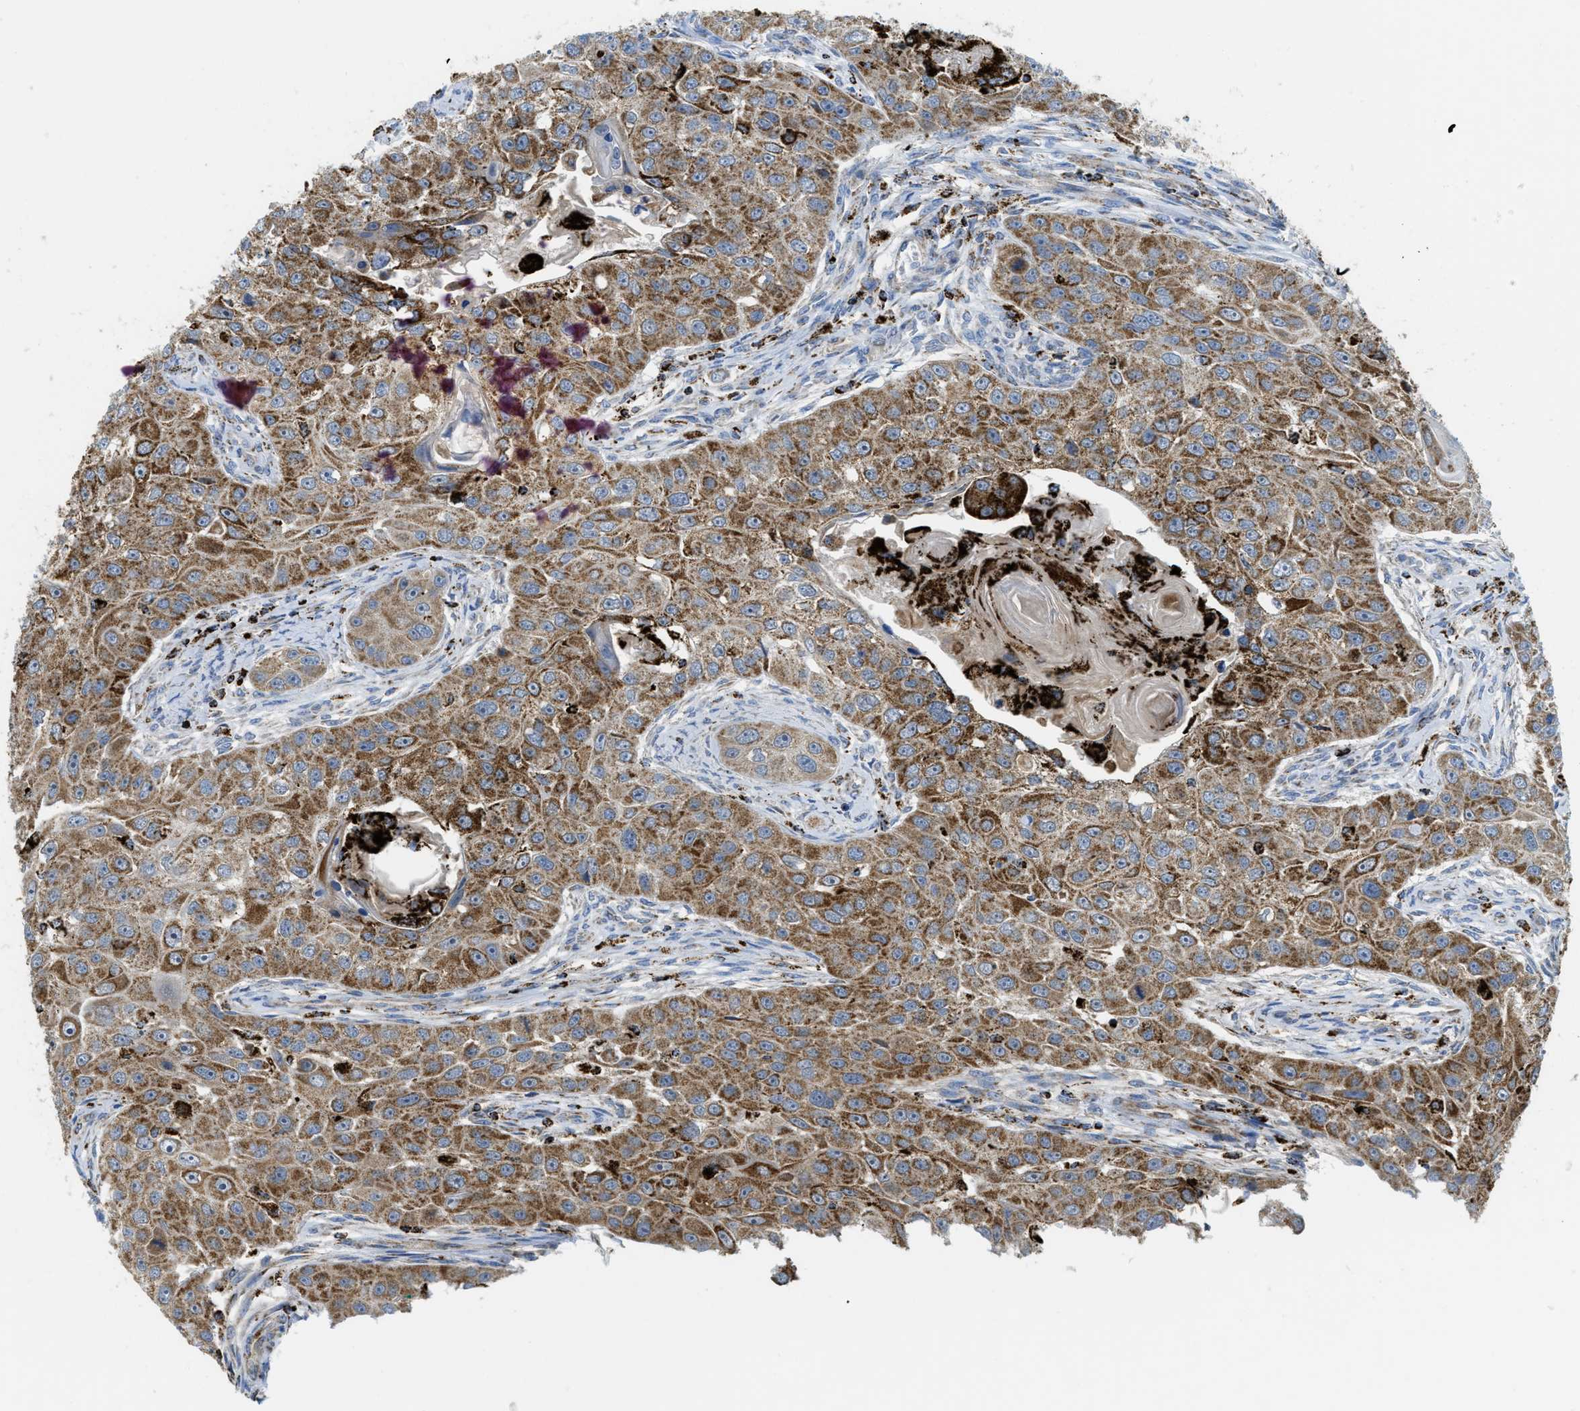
{"staining": {"intensity": "moderate", "quantity": ">75%", "location": "cytoplasmic/membranous"}, "tissue": "head and neck cancer", "cell_type": "Tumor cells", "image_type": "cancer", "snomed": [{"axis": "morphology", "description": "Normal tissue, NOS"}, {"axis": "morphology", "description": "Squamous cell carcinoma, NOS"}, {"axis": "topography", "description": "Skeletal muscle"}, {"axis": "topography", "description": "Head-Neck"}], "caption": "A high-resolution histopathology image shows immunohistochemistry (IHC) staining of squamous cell carcinoma (head and neck), which reveals moderate cytoplasmic/membranous expression in about >75% of tumor cells. Using DAB (3,3'-diaminobenzidine) (brown) and hematoxylin (blue) stains, captured at high magnification using brightfield microscopy.", "gene": "SQOR", "patient": {"sex": "male", "age": 51}}